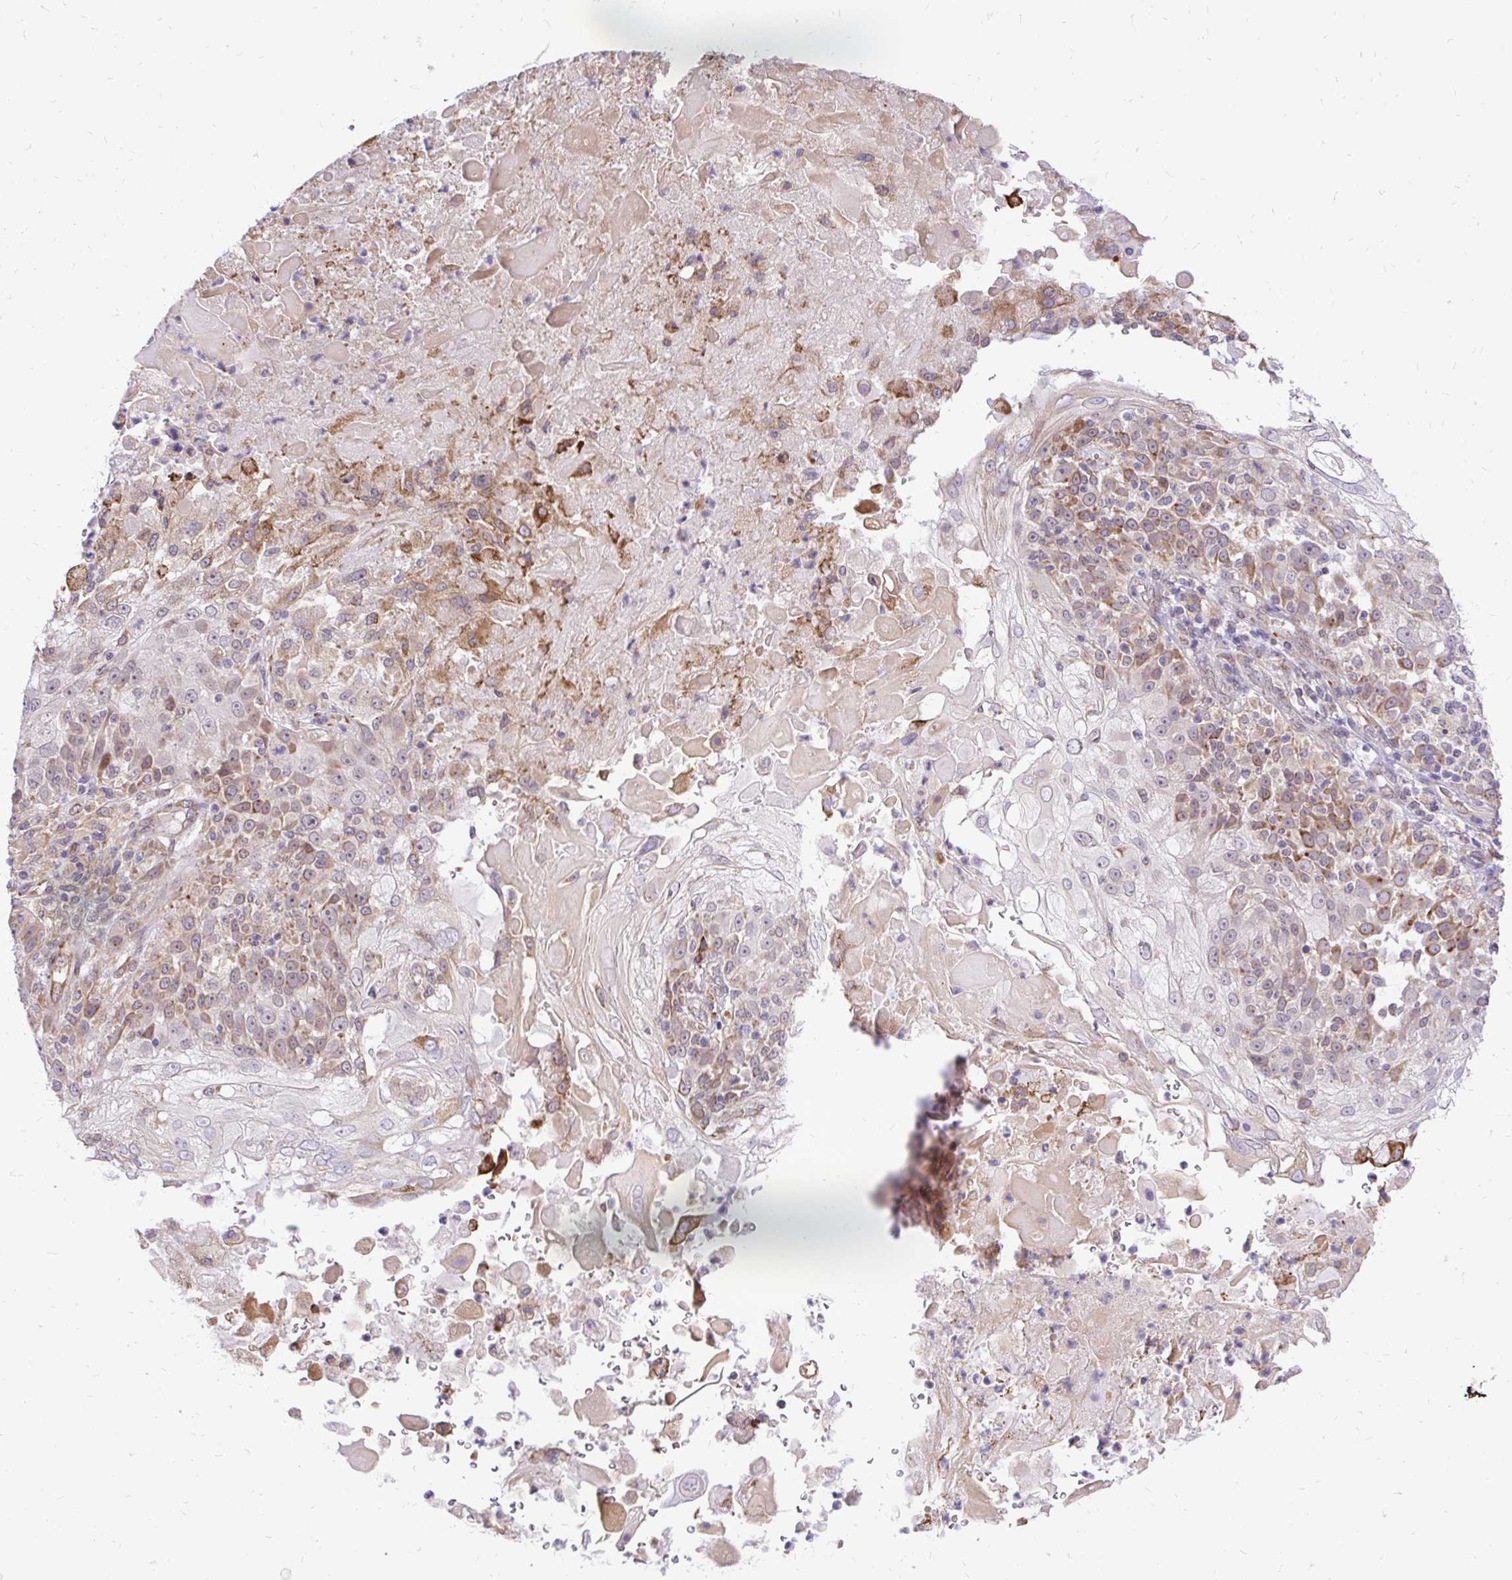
{"staining": {"intensity": "moderate", "quantity": "25%-75%", "location": "cytoplasmic/membranous"}, "tissue": "skin cancer", "cell_type": "Tumor cells", "image_type": "cancer", "snomed": [{"axis": "morphology", "description": "Normal tissue, NOS"}, {"axis": "morphology", "description": "Squamous cell carcinoma, NOS"}, {"axis": "topography", "description": "Skin"}], "caption": "Tumor cells exhibit medium levels of moderate cytoplasmic/membranous positivity in about 25%-75% of cells in human skin squamous cell carcinoma. (DAB (3,3'-diaminobenzidine) = brown stain, brightfield microscopy at high magnification).", "gene": "NAALAD2", "patient": {"sex": "female", "age": 83}}